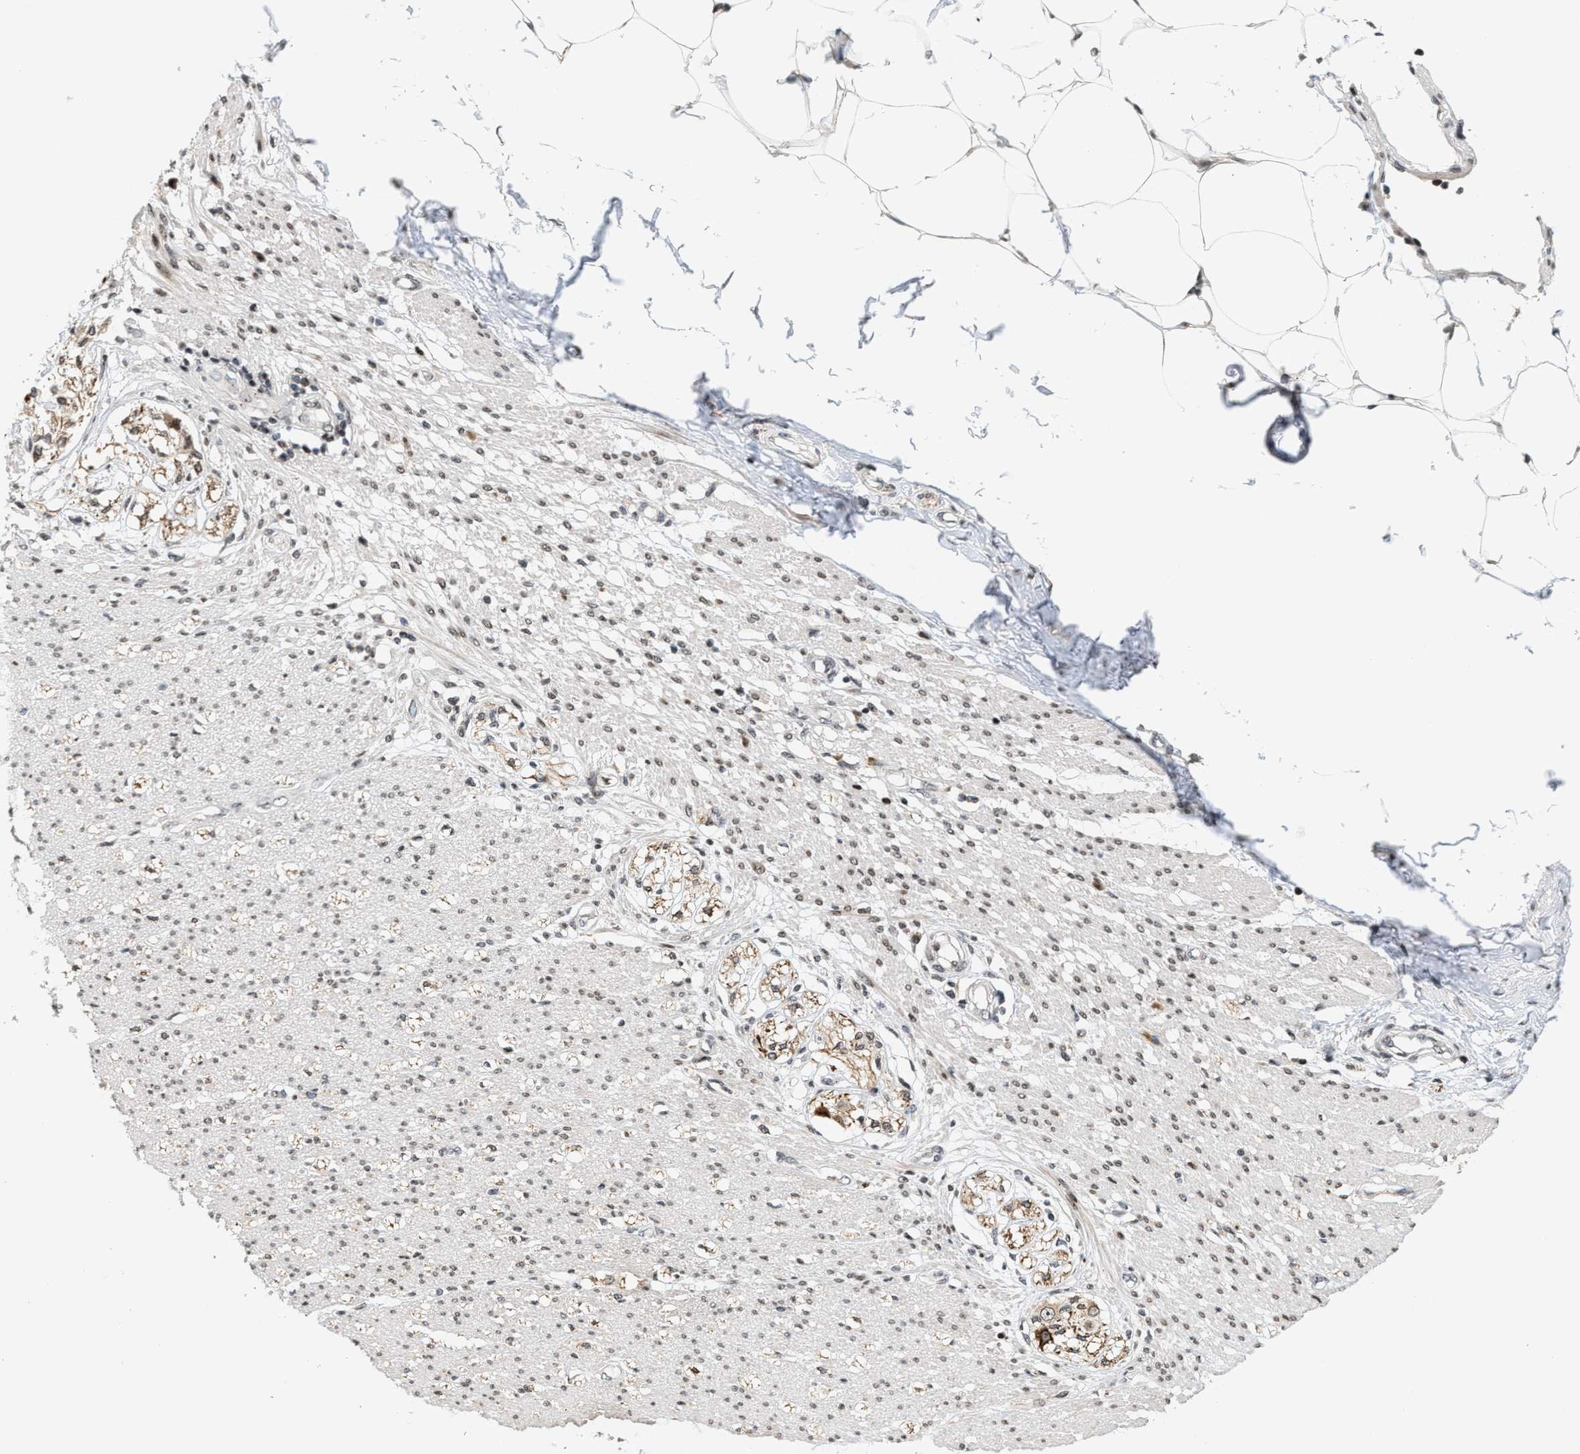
{"staining": {"intensity": "moderate", "quantity": "25%-75%", "location": "nuclear"}, "tissue": "smooth muscle", "cell_type": "Smooth muscle cells", "image_type": "normal", "snomed": [{"axis": "morphology", "description": "Normal tissue, NOS"}, {"axis": "morphology", "description": "Adenocarcinoma, NOS"}, {"axis": "topography", "description": "Colon"}, {"axis": "topography", "description": "Peripheral nerve tissue"}], "caption": "Brown immunohistochemical staining in normal smooth muscle shows moderate nuclear staining in about 25%-75% of smooth muscle cells.", "gene": "PDZD2", "patient": {"sex": "male", "age": 14}}